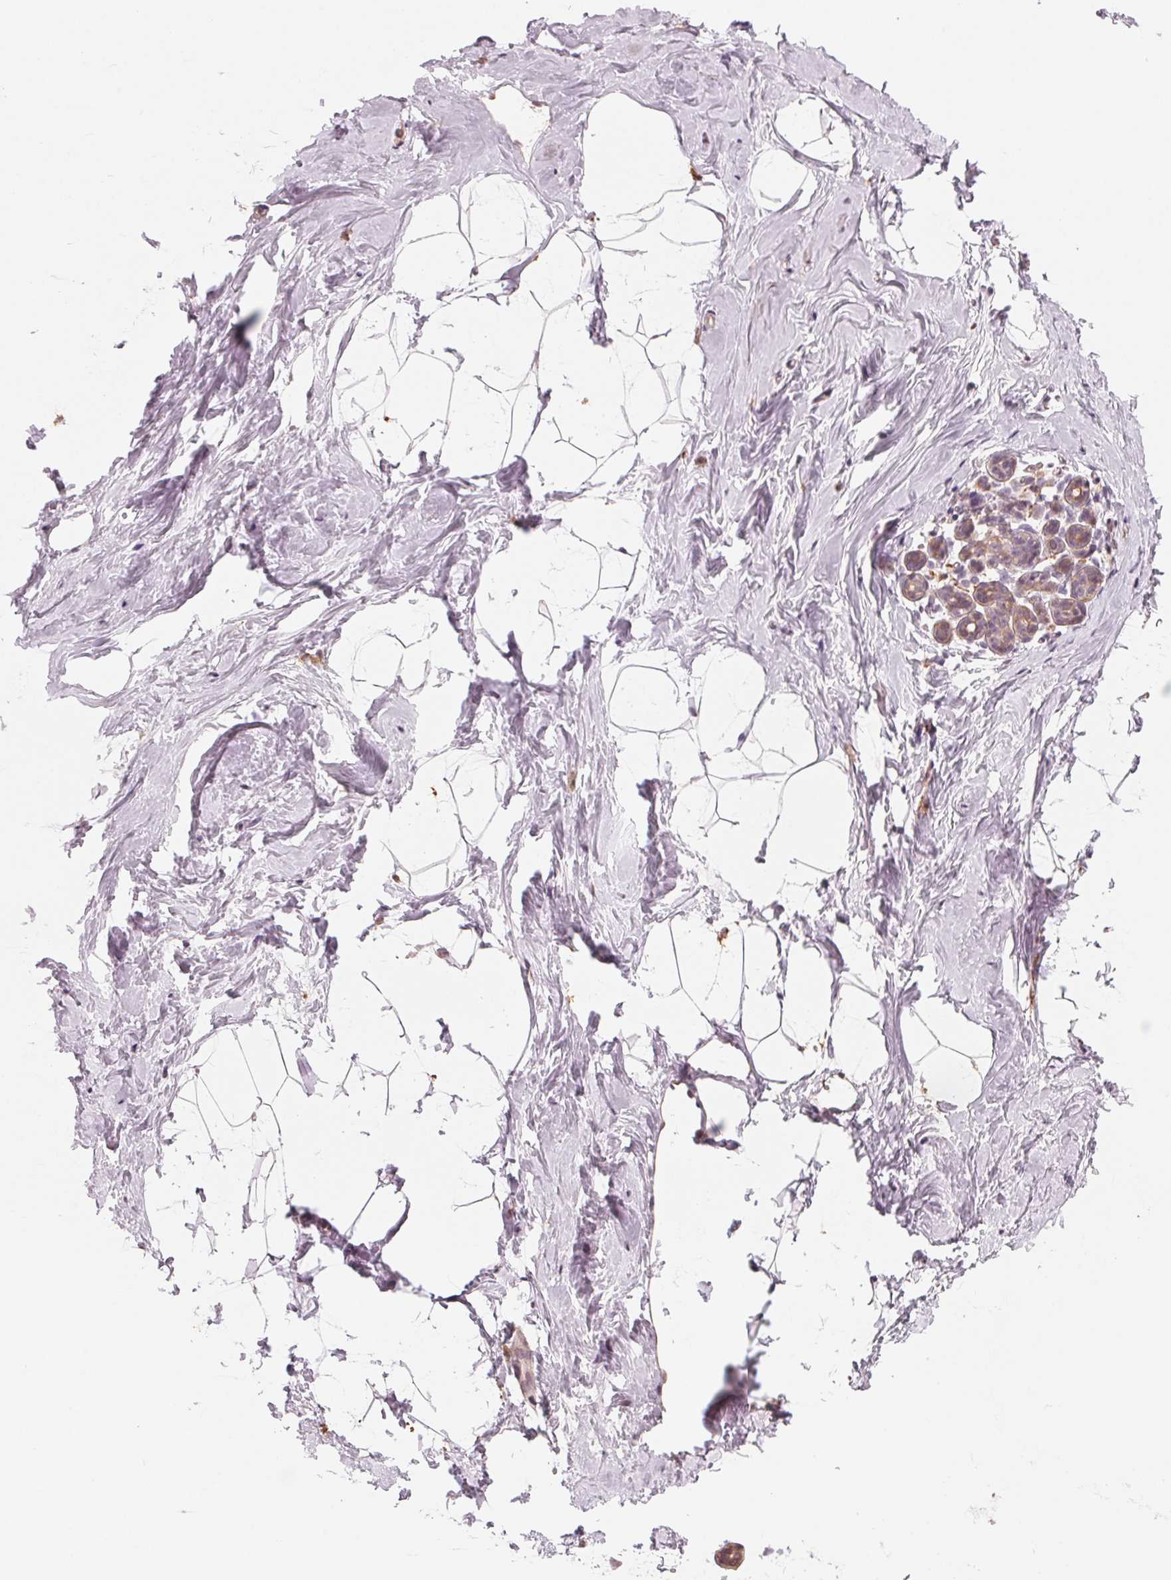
{"staining": {"intensity": "negative", "quantity": "none", "location": "none"}, "tissue": "breast", "cell_type": "Adipocytes", "image_type": "normal", "snomed": [{"axis": "morphology", "description": "Normal tissue, NOS"}, {"axis": "topography", "description": "Breast"}], "caption": "Adipocytes are negative for brown protein staining in unremarkable breast. (DAB IHC visualized using brightfield microscopy, high magnification).", "gene": "IL9R", "patient": {"sex": "female", "age": 32}}